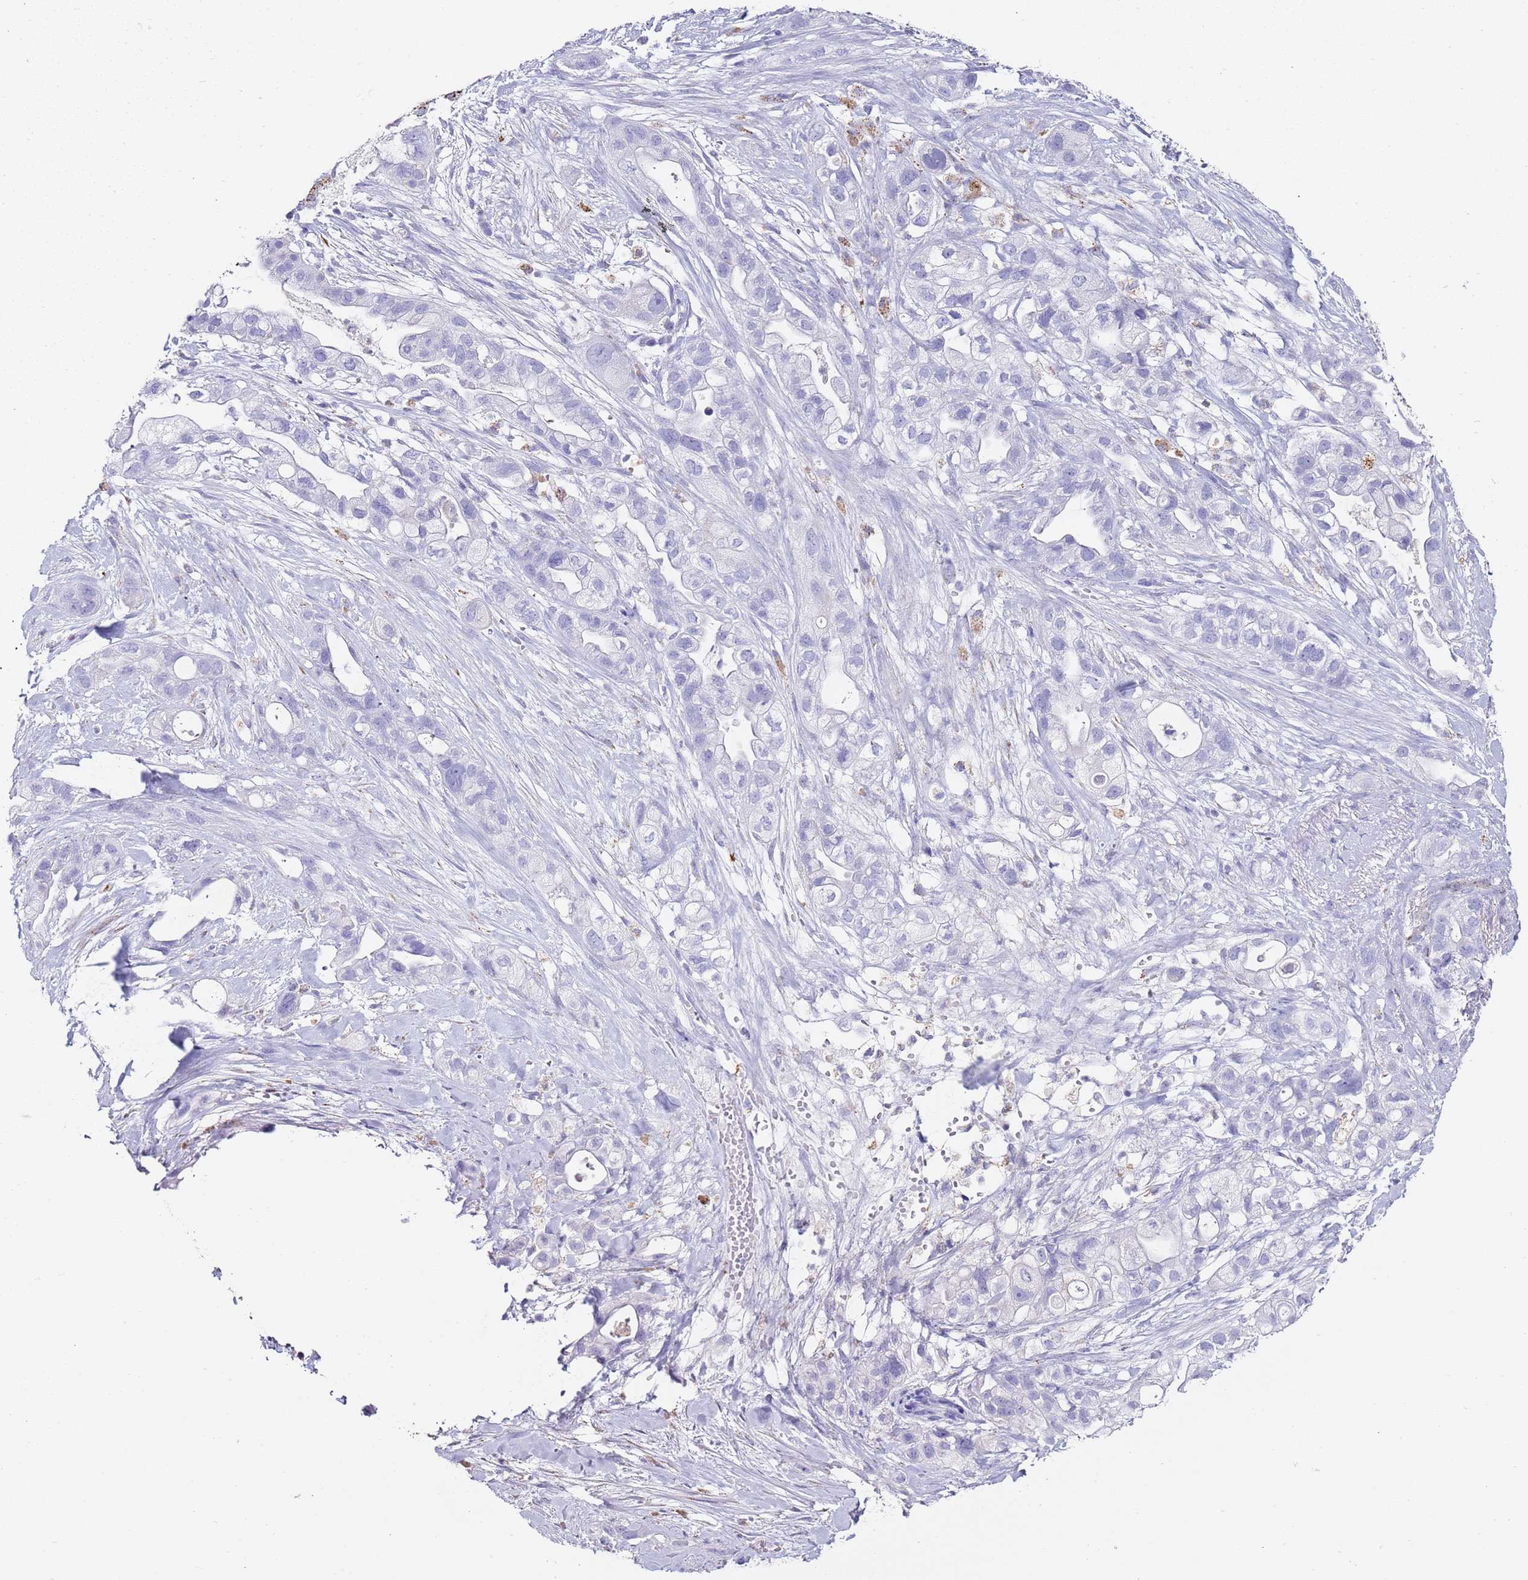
{"staining": {"intensity": "negative", "quantity": "none", "location": "none"}, "tissue": "pancreatic cancer", "cell_type": "Tumor cells", "image_type": "cancer", "snomed": [{"axis": "morphology", "description": "Adenocarcinoma, NOS"}, {"axis": "topography", "description": "Pancreas"}], "caption": "IHC of human adenocarcinoma (pancreatic) reveals no staining in tumor cells.", "gene": "PTBP2", "patient": {"sex": "male", "age": 44}}